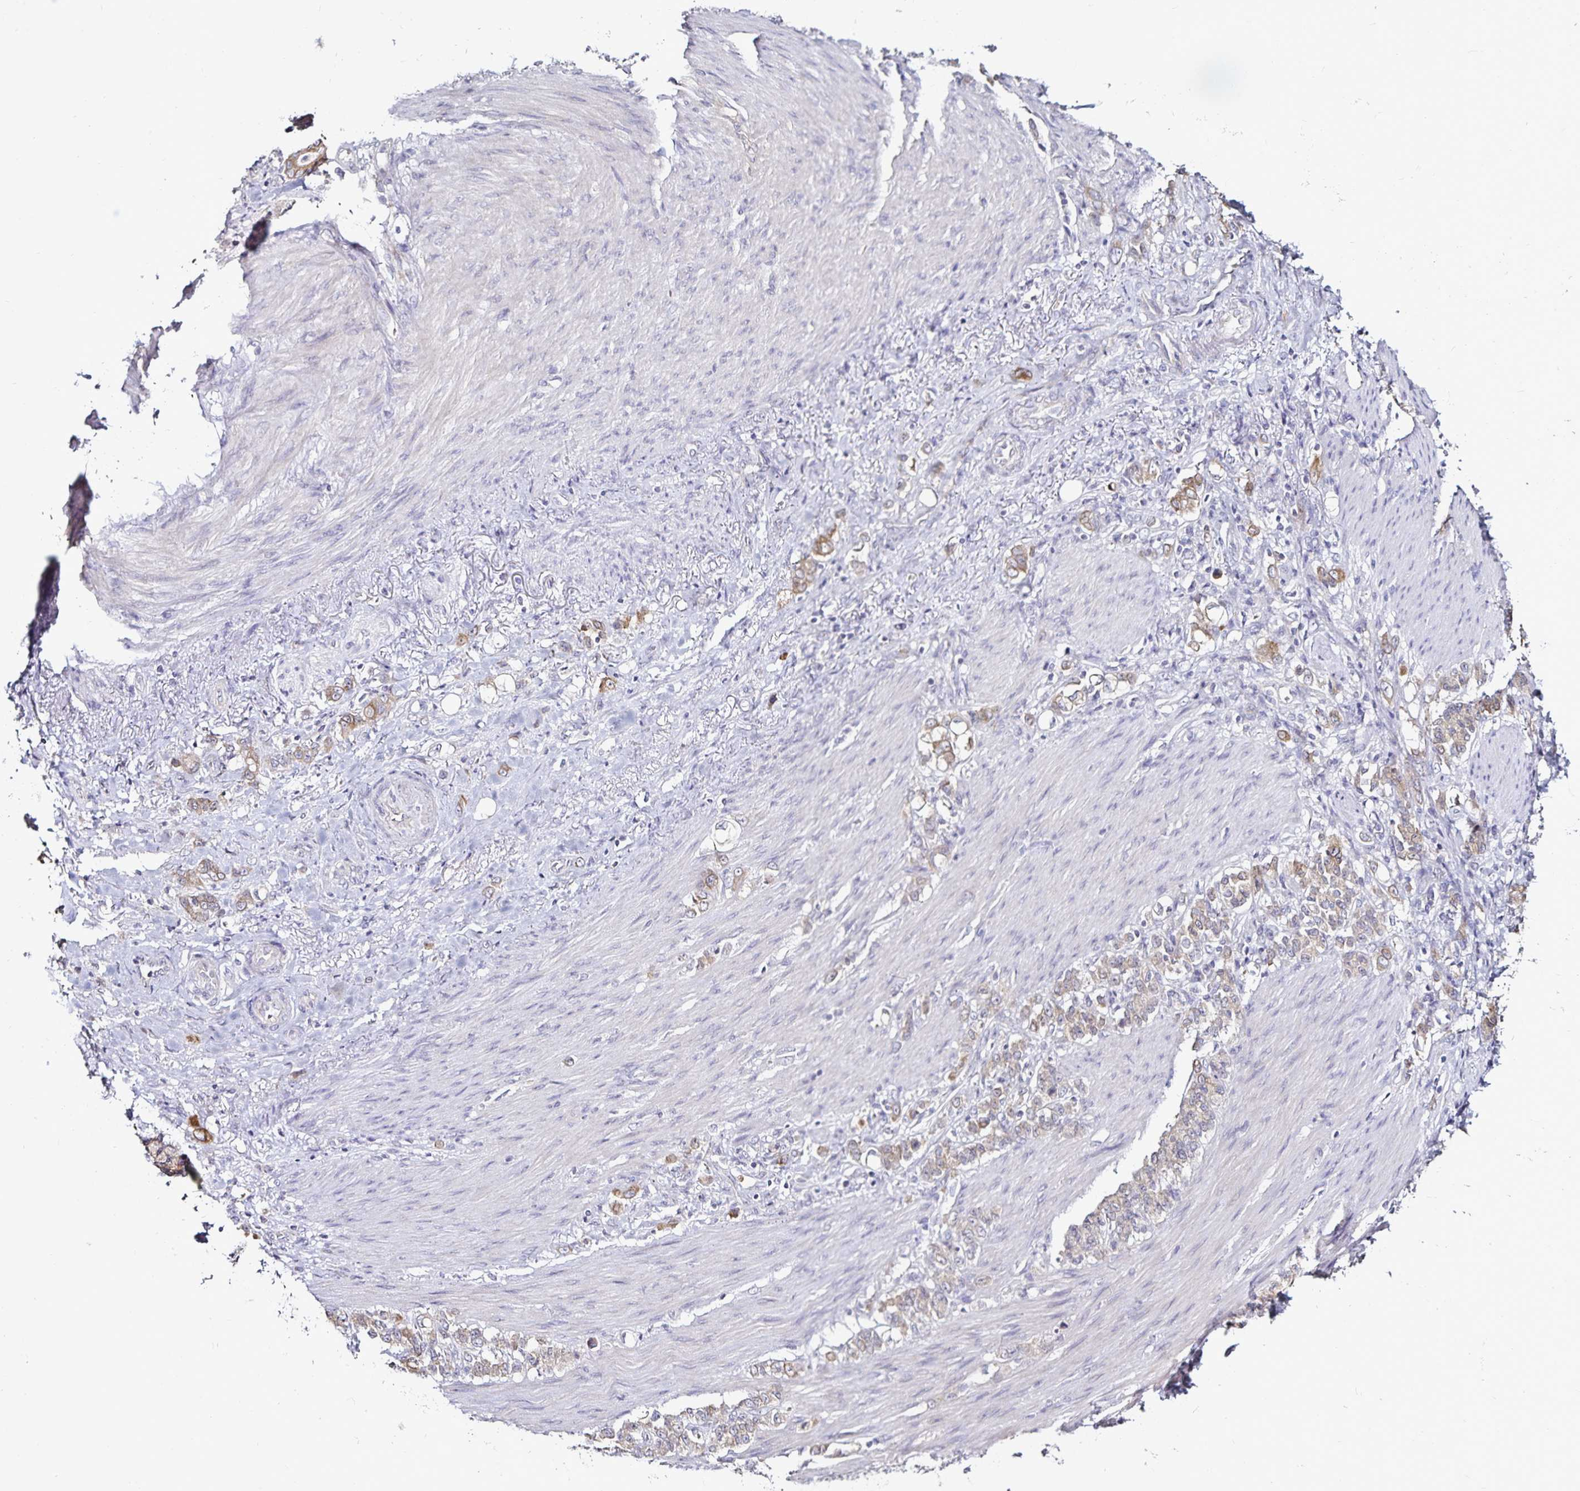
{"staining": {"intensity": "weak", "quantity": "25%-75%", "location": "cytoplasmic/membranous"}, "tissue": "stomach cancer", "cell_type": "Tumor cells", "image_type": "cancer", "snomed": [{"axis": "morphology", "description": "Adenocarcinoma, NOS"}, {"axis": "topography", "description": "Stomach"}], "caption": "There is low levels of weak cytoplasmic/membranous expression in tumor cells of adenocarcinoma (stomach), as demonstrated by immunohistochemical staining (brown color).", "gene": "ACSL5", "patient": {"sex": "female", "age": 79}}